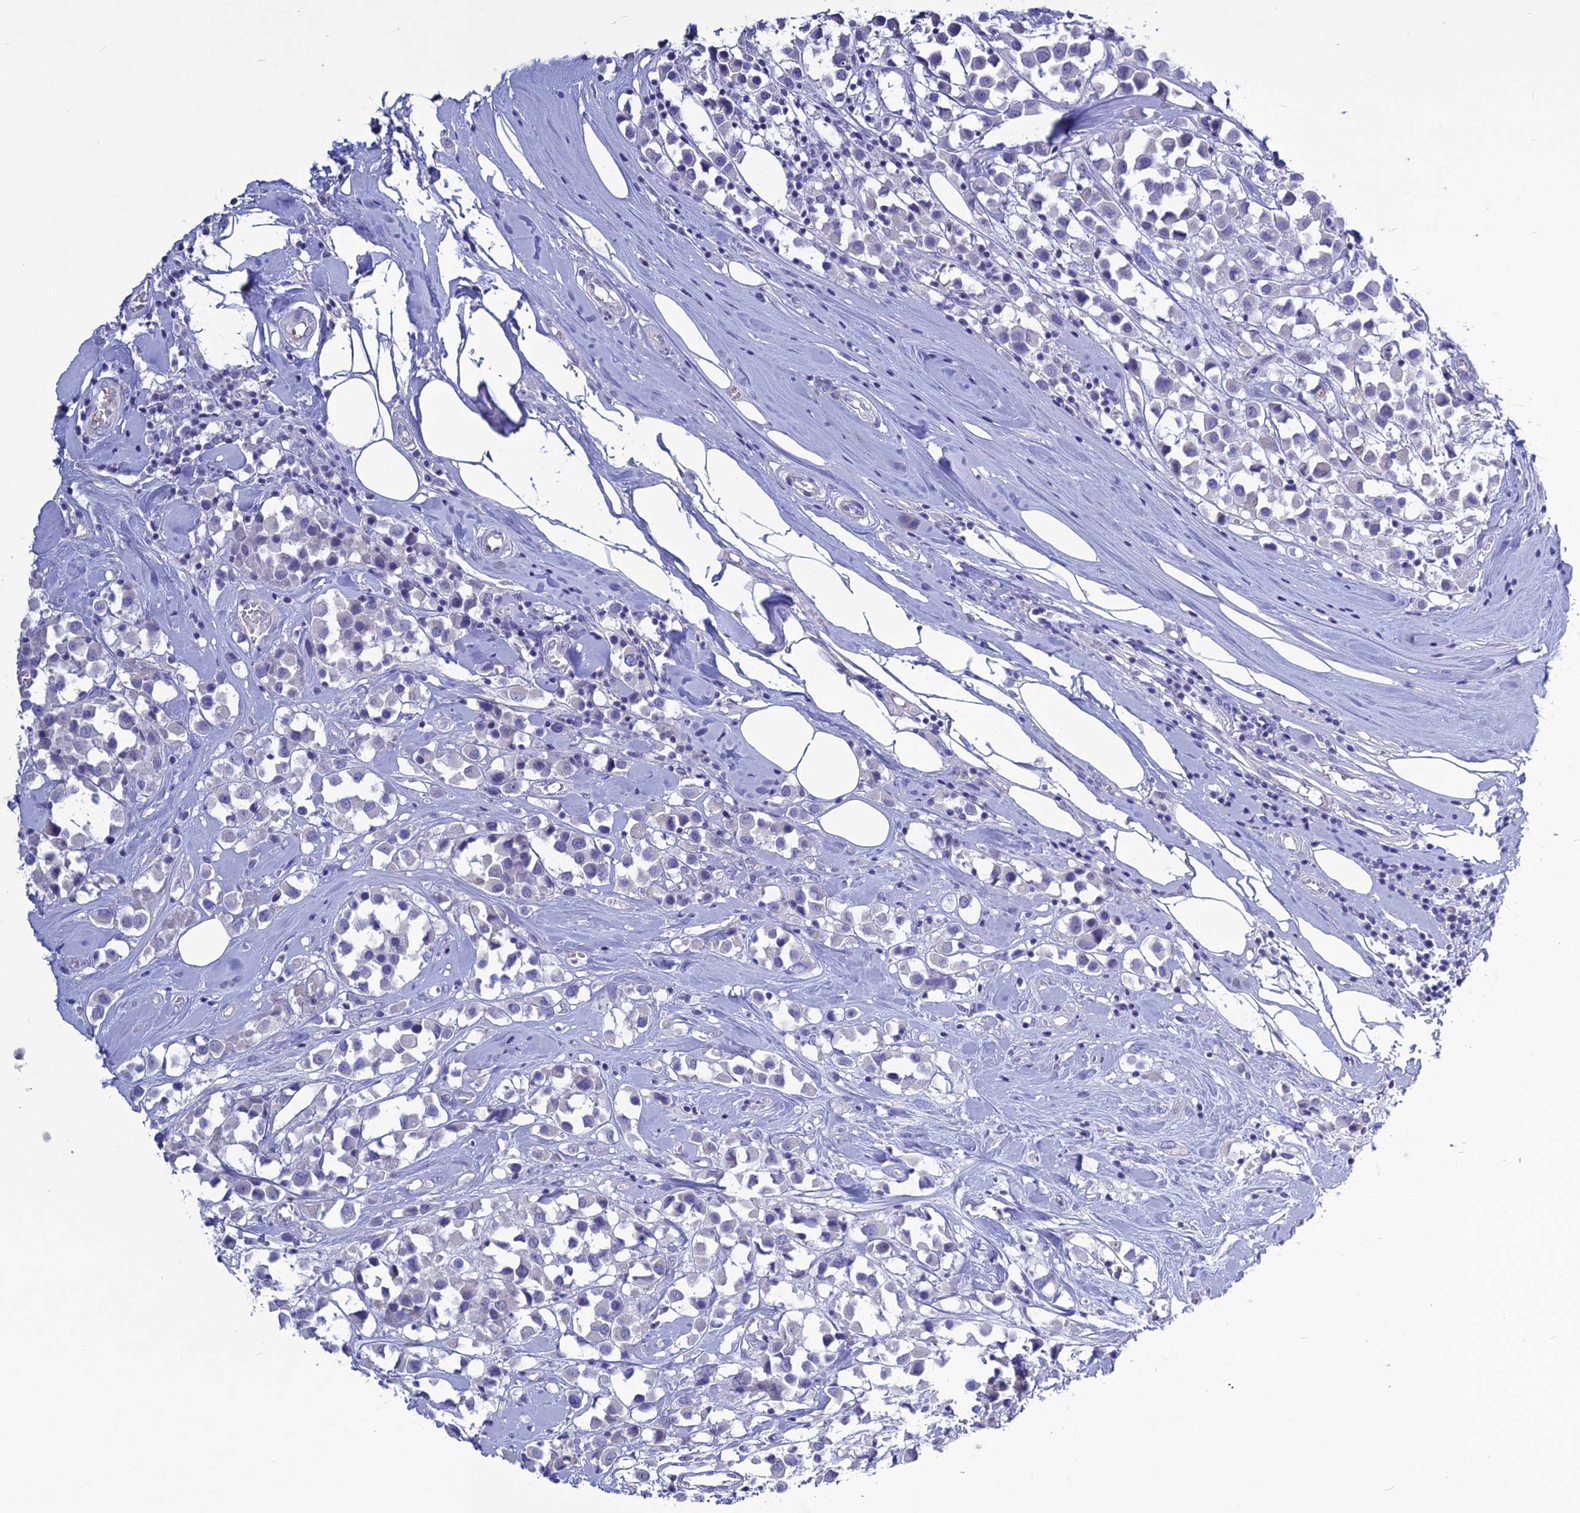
{"staining": {"intensity": "negative", "quantity": "none", "location": "none"}, "tissue": "breast cancer", "cell_type": "Tumor cells", "image_type": "cancer", "snomed": [{"axis": "morphology", "description": "Duct carcinoma"}, {"axis": "topography", "description": "Breast"}], "caption": "Histopathology image shows no protein staining in tumor cells of breast cancer tissue.", "gene": "CLEC2L", "patient": {"sex": "female", "age": 61}}